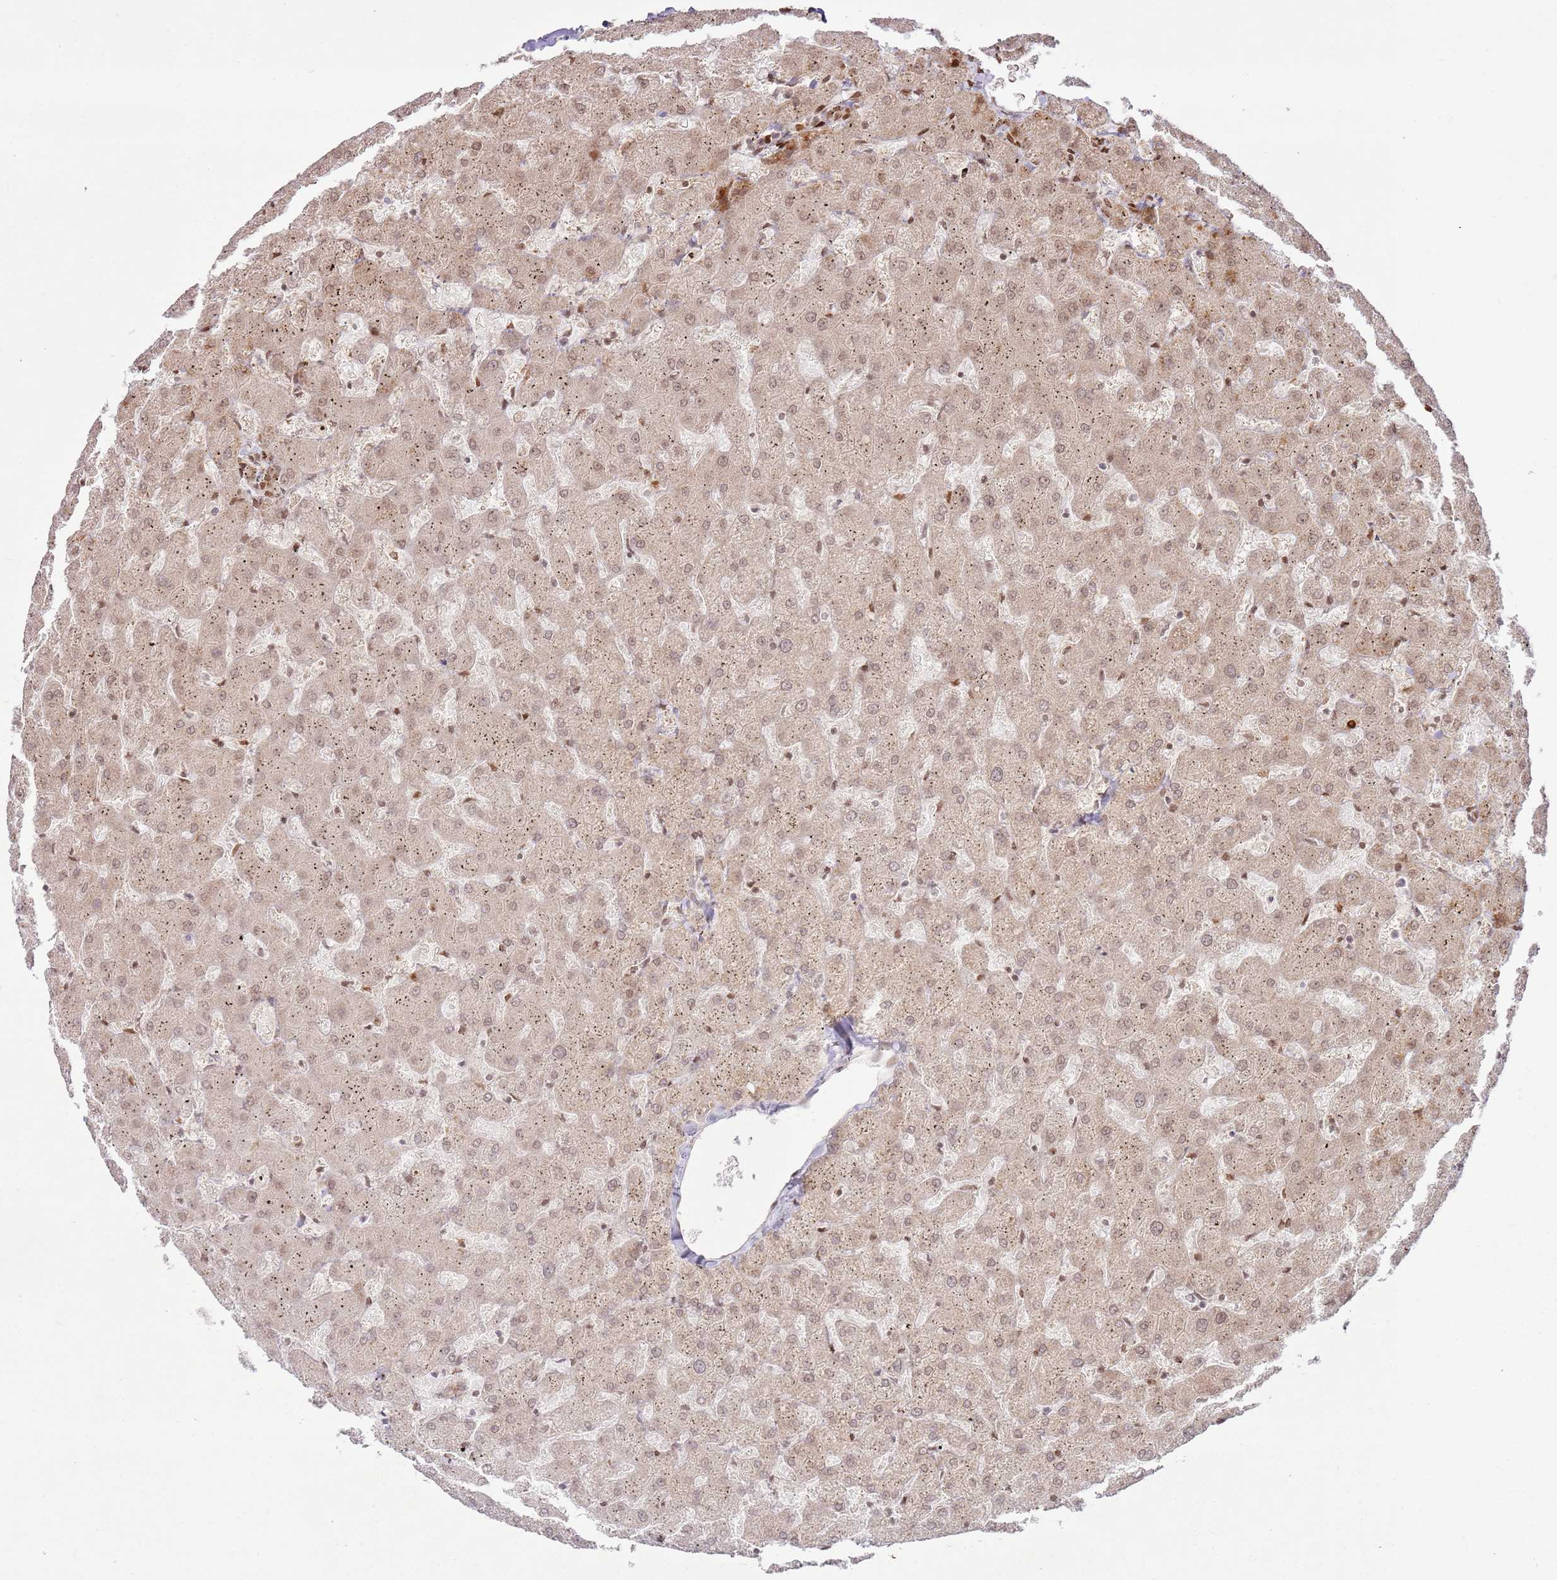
{"staining": {"intensity": "moderate", "quantity": ">75%", "location": "cytoplasmic/membranous,nuclear"}, "tissue": "liver", "cell_type": "Cholangiocytes", "image_type": "normal", "snomed": [{"axis": "morphology", "description": "Normal tissue, NOS"}, {"axis": "topography", "description": "Liver"}], "caption": "The micrograph reveals staining of benign liver, revealing moderate cytoplasmic/membranous,nuclear protein staining (brown color) within cholangiocytes.", "gene": "KLHL36", "patient": {"sex": "female", "age": 63}}